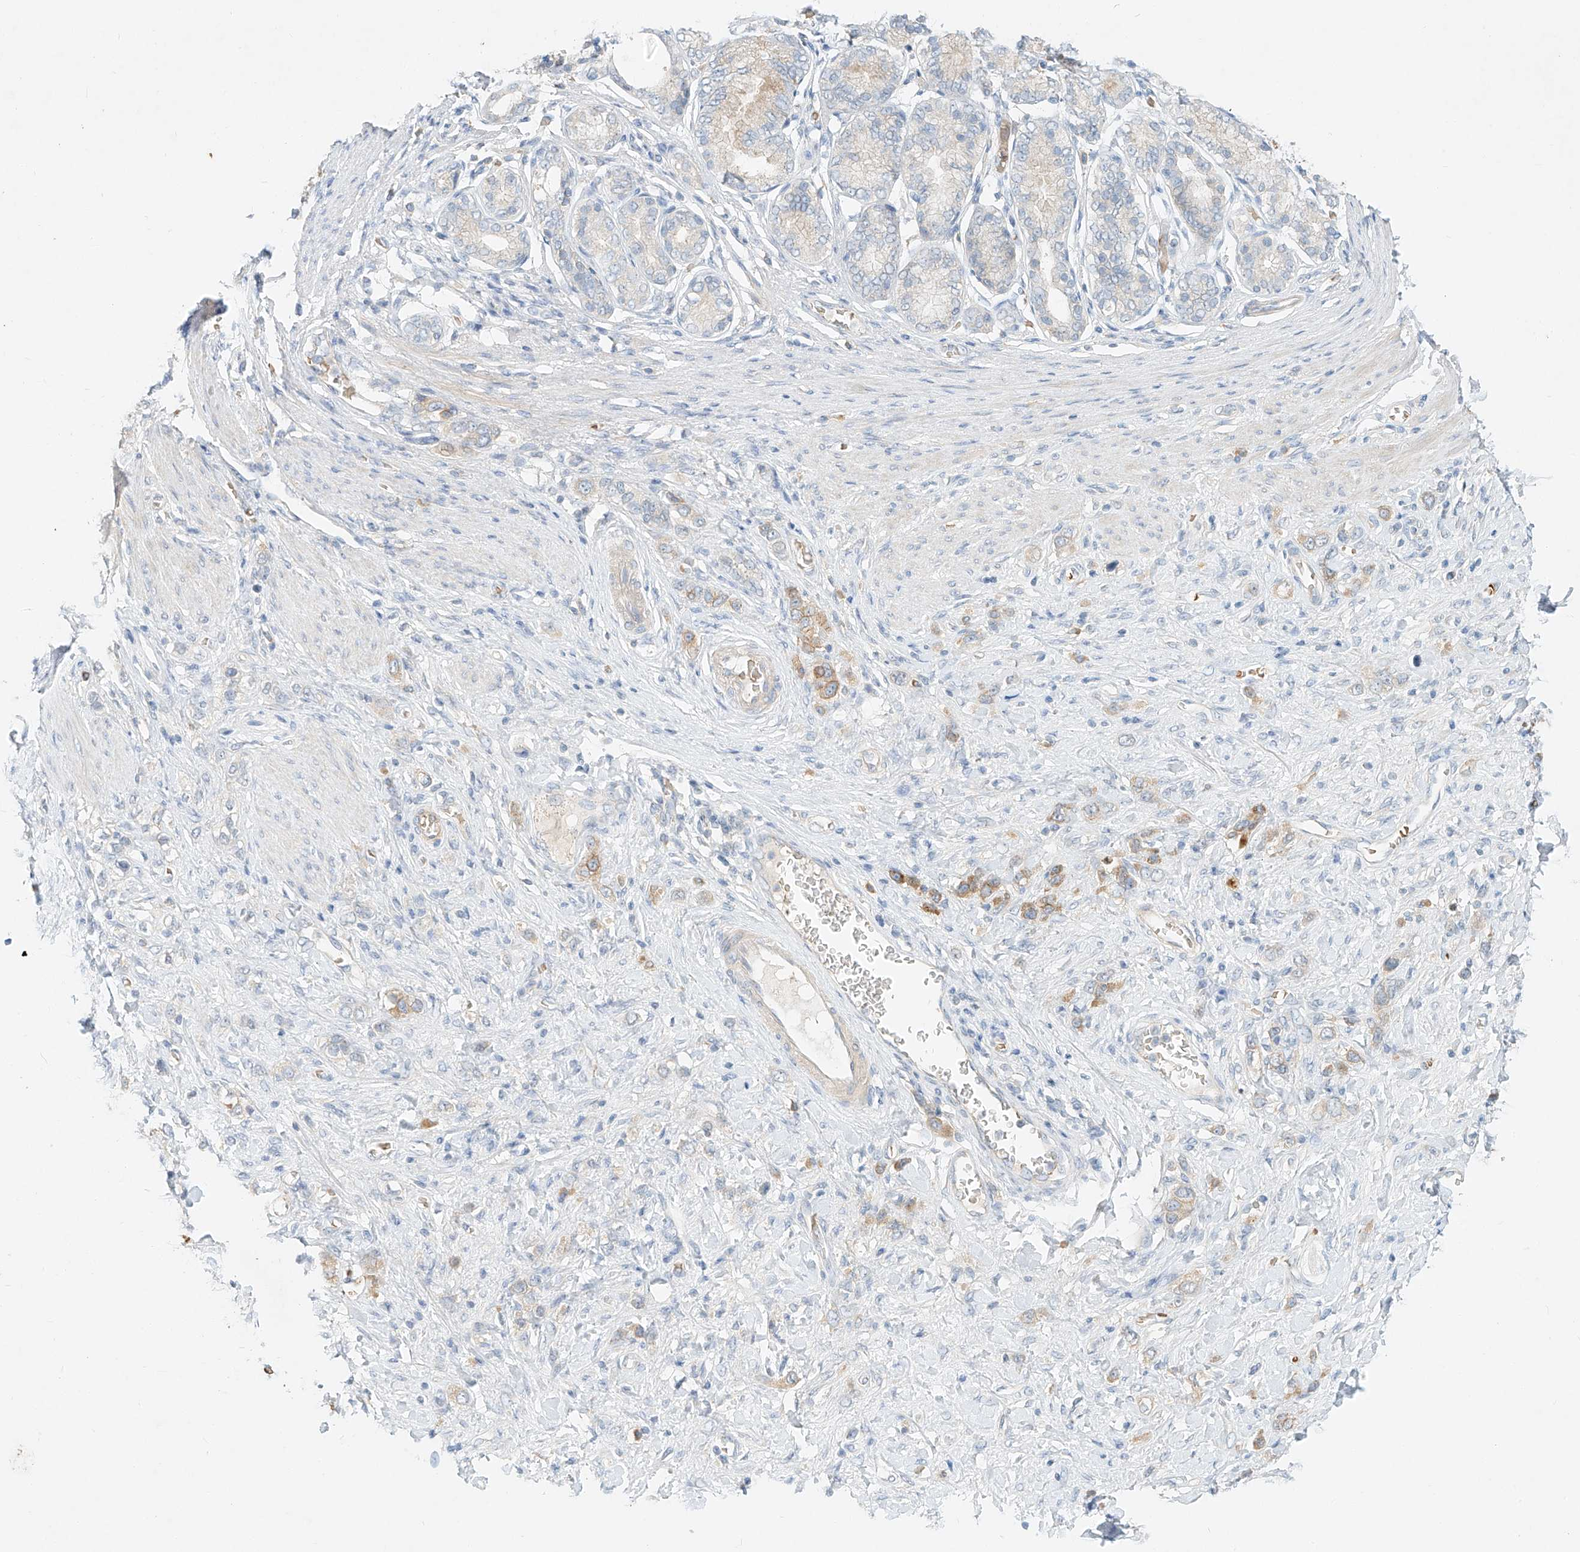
{"staining": {"intensity": "moderate", "quantity": ">75%", "location": "cytoplasmic/membranous"}, "tissue": "stomach cancer", "cell_type": "Tumor cells", "image_type": "cancer", "snomed": [{"axis": "morphology", "description": "Normal tissue, NOS"}, {"axis": "morphology", "description": "Adenocarcinoma, NOS"}, {"axis": "topography", "description": "Stomach, upper"}, {"axis": "topography", "description": "Stomach"}], "caption": "Immunohistochemistry (IHC) photomicrograph of stomach adenocarcinoma stained for a protein (brown), which reveals medium levels of moderate cytoplasmic/membranous expression in about >75% of tumor cells.", "gene": "SYTL3", "patient": {"sex": "female", "age": 65}}